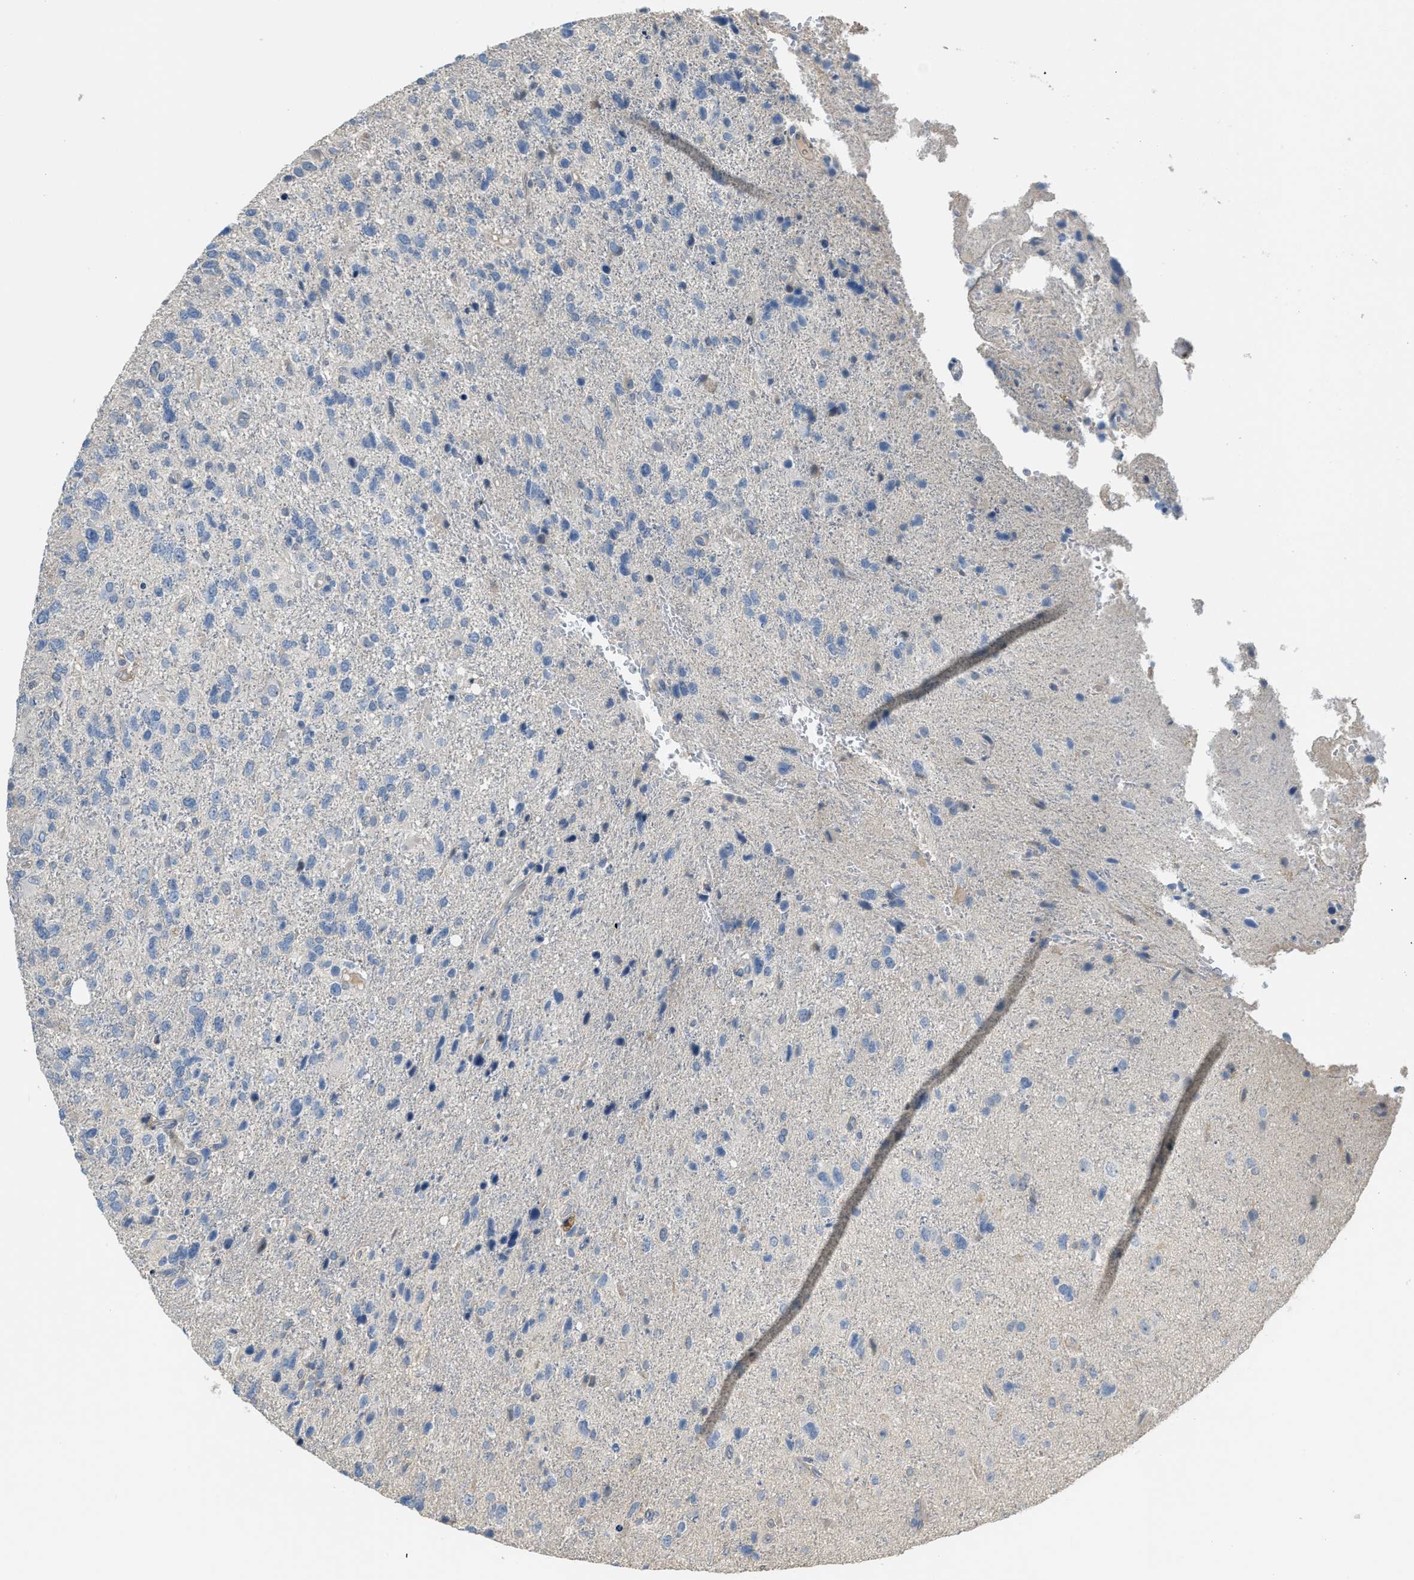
{"staining": {"intensity": "negative", "quantity": "none", "location": "none"}, "tissue": "glioma", "cell_type": "Tumor cells", "image_type": "cancer", "snomed": [{"axis": "morphology", "description": "Glioma, malignant, High grade"}, {"axis": "topography", "description": "Brain"}], "caption": "Tumor cells are negative for protein expression in human glioma.", "gene": "TMEM154", "patient": {"sex": "male", "age": 36}}